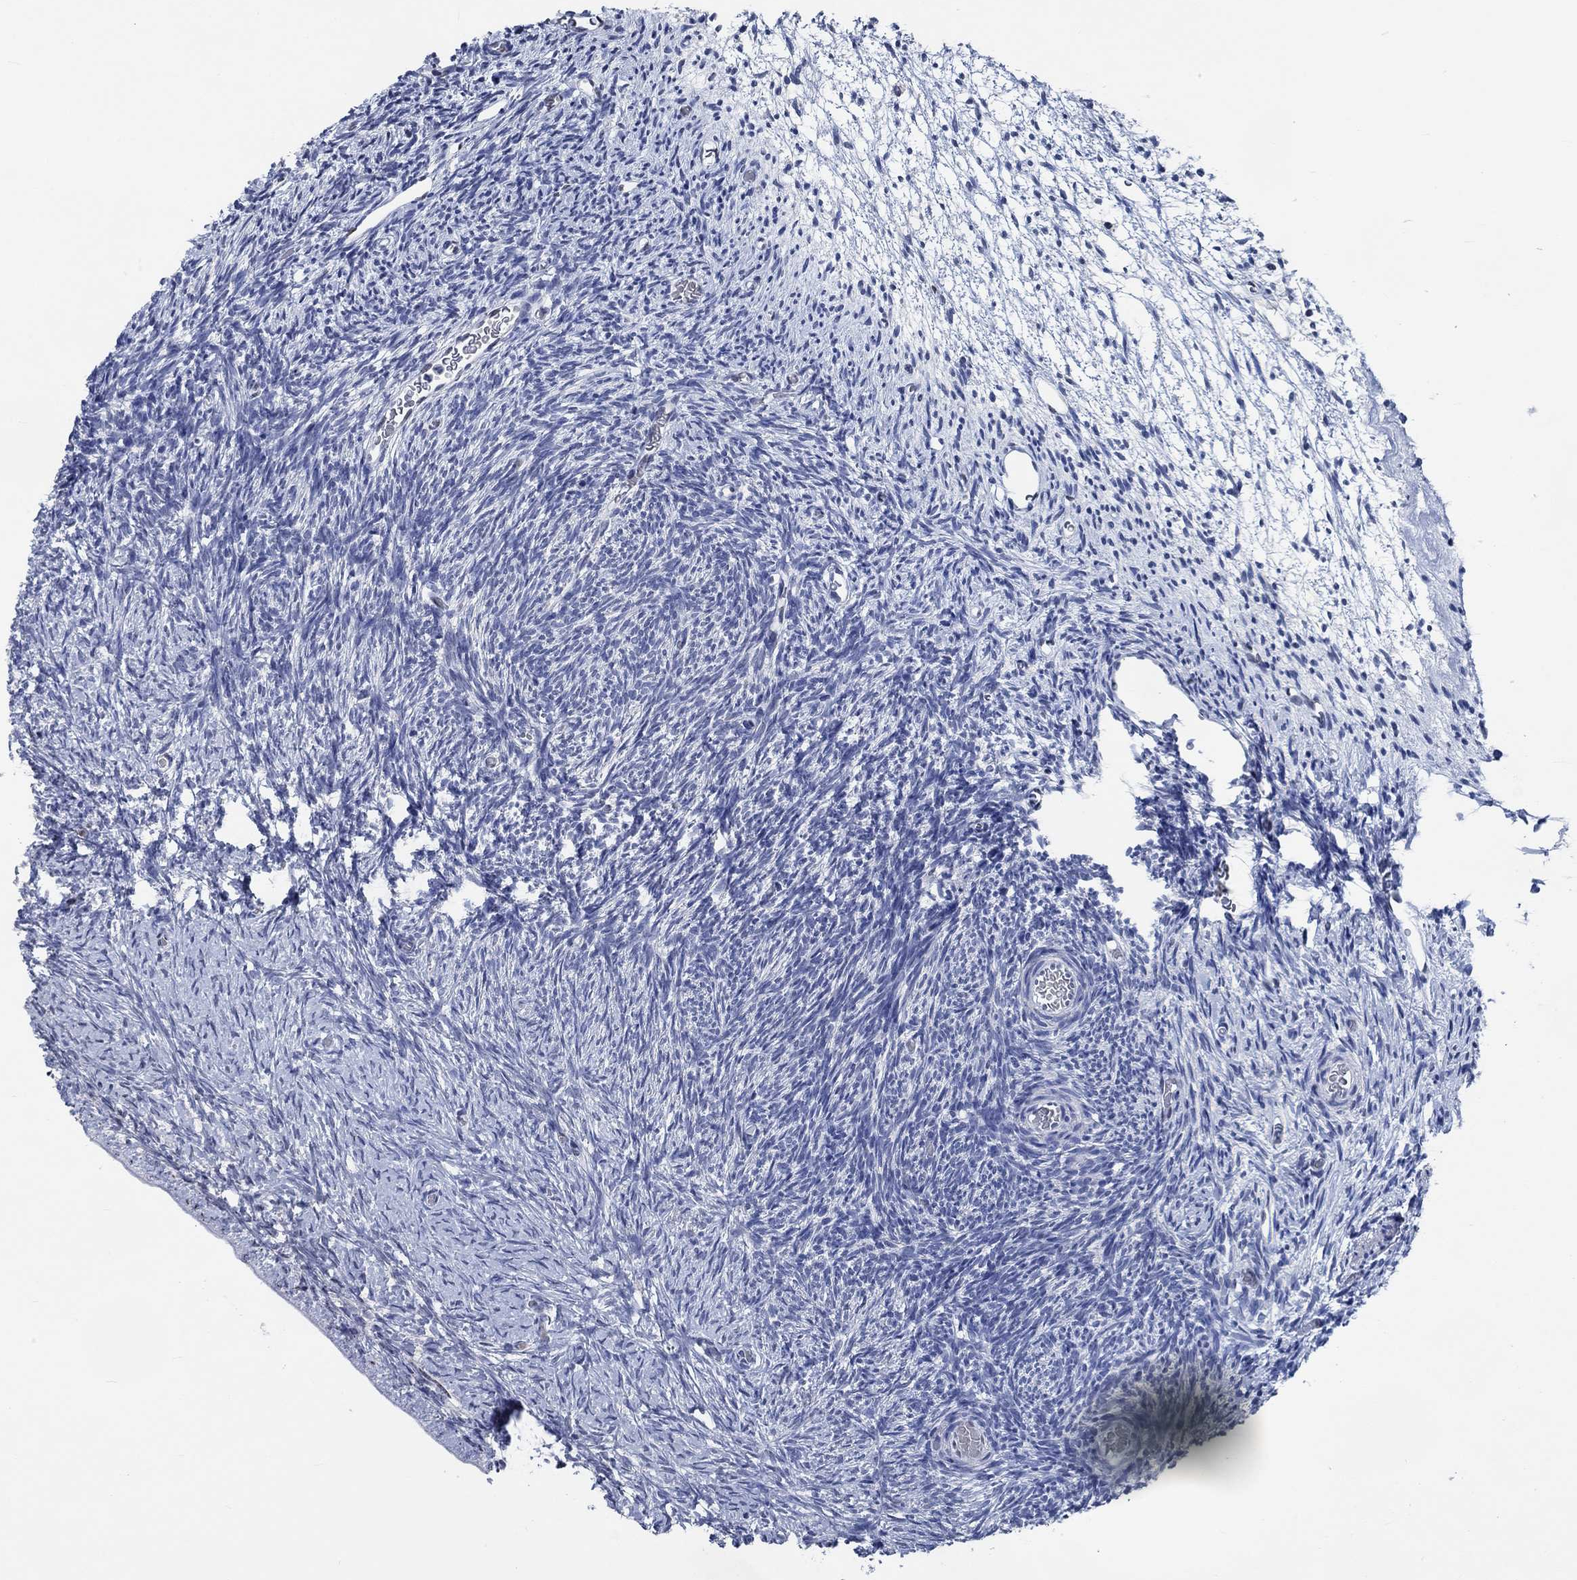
{"staining": {"intensity": "negative", "quantity": "none", "location": "none"}, "tissue": "ovary", "cell_type": "Follicle cells", "image_type": "normal", "snomed": [{"axis": "morphology", "description": "Normal tissue, NOS"}, {"axis": "topography", "description": "Ovary"}], "caption": "Ovary stained for a protein using immunohistochemistry (IHC) demonstrates no expression follicle cells.", "gene": "OBSCN", "patient": {"sex": "female", "age": 39}}